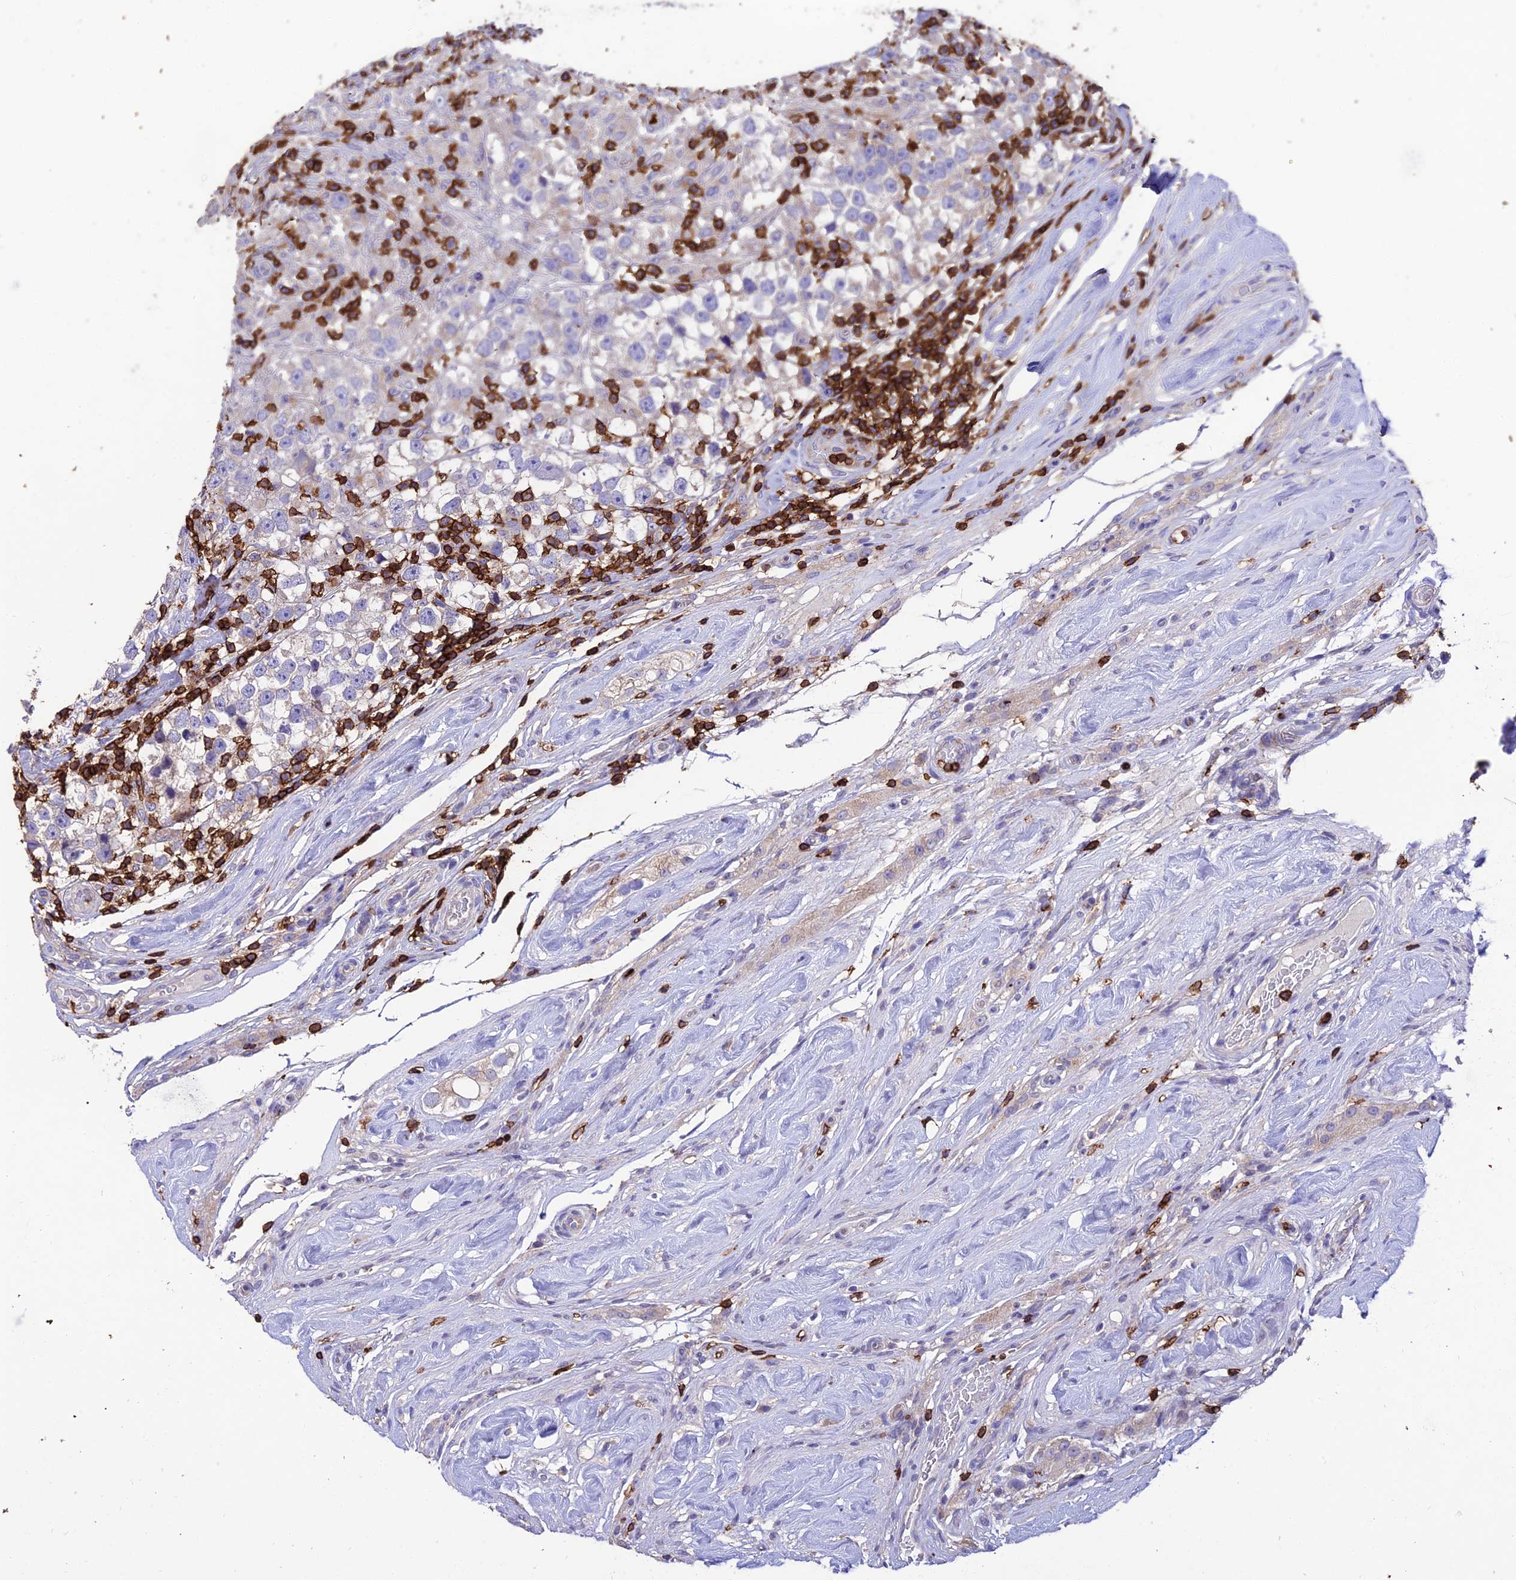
{"staining": {"intensity": "negative", "quantity": "none", "location": "none"}, "tissue": "testis cancer", "cell_type": "Tumor cells", "image_type": "cancer", "snomed": [{"axis": "morphology", "description": "Seminoma, NOS"}, {"axis": "topography", "description": "Testis"}], "caption": "An immunohistochemistry (IHC) photomicrograph of seminoma (testis) is shown. There is no staining in tumor cells of seminoma (testis).", "gene": "PTPRCAP", "patient": {"sex": "male", "age": 46}}